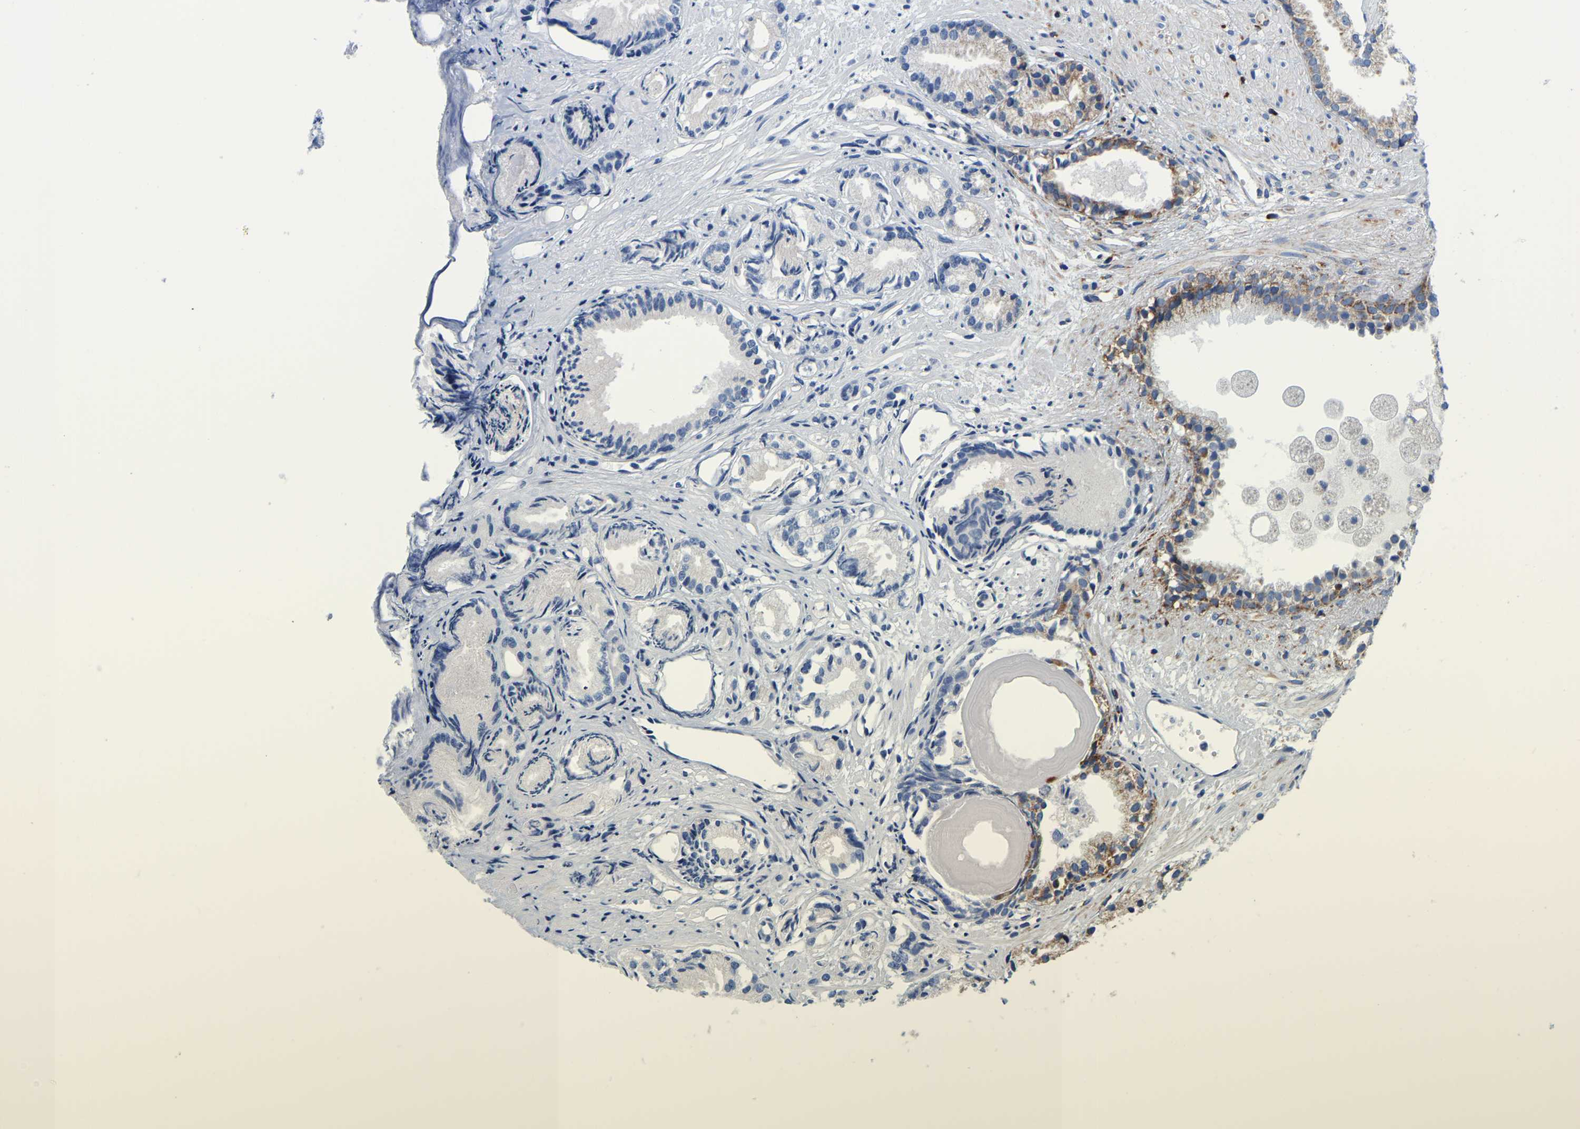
{"staining": {"intensity": "weak", "quantity": "25%-75%", "location": "cytoplasmic/membranous"}, "tissue": "prostate cancer", "cell_type": "Tumor cells", "image_type": "cancer", "snomed": [{"axis": "morphology", "description": "Adenocarcinoma, Low grade"}, {"axis": "topography", "description": "Prostate"}], "caption": "Protein positivity by immunohistochemistry displays weak cytoplasmic/membranous positivity in approximately 25%-75% of tumor cells in prostate cancer (adenocarcinoma (low-grade)).", "gene": "SFXN1", "patient": {"sex": "male", "age": 72}}